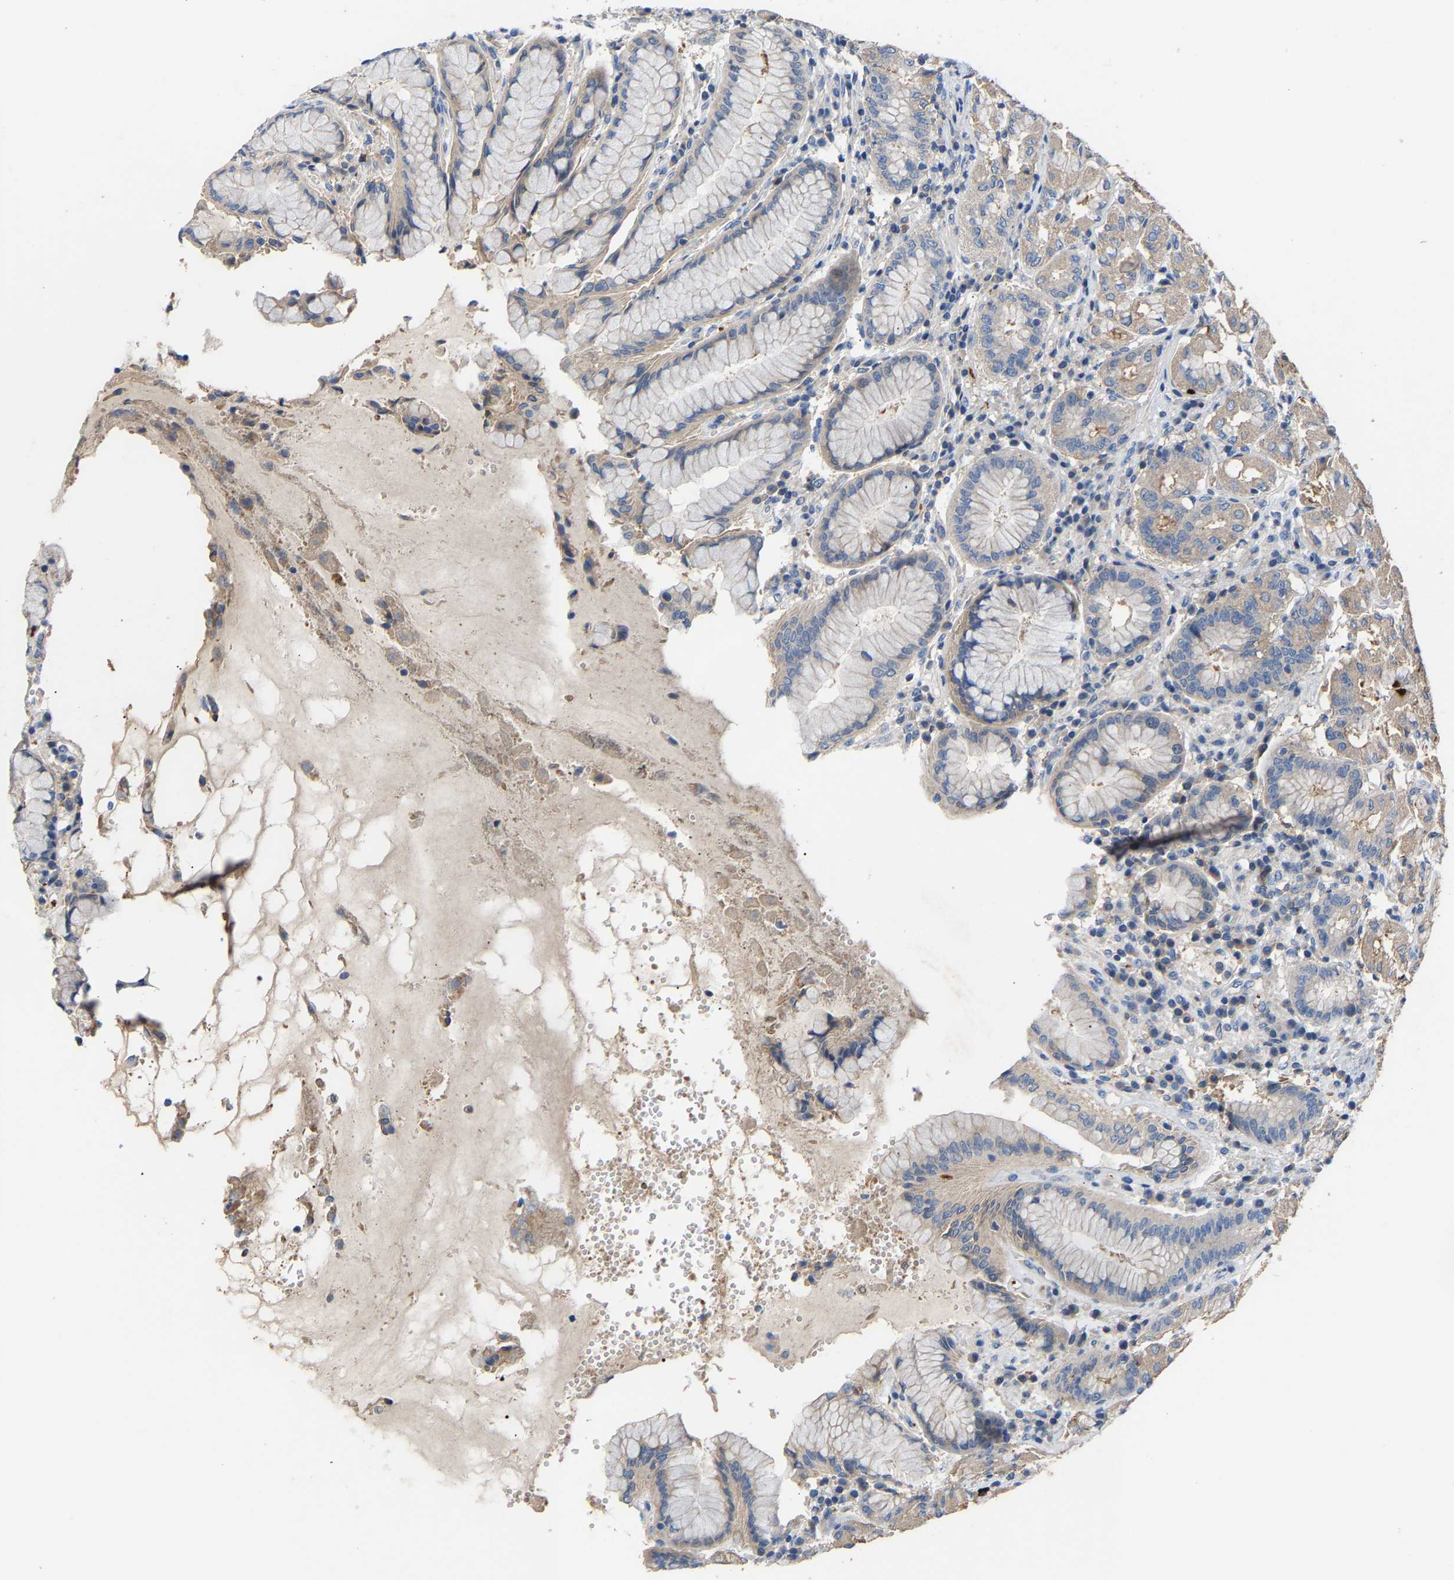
{"staining": {"intensity": "weak", "quantity": "25%-75%", "location": "cytoplasmic/membranous"}, "tissue": "stomach", "cell_type": "Glandular cells", "image_type": "normal", "snomed": [{"axis": "morphology", "description": "Normal tissue, NOS"}, {"axis": "topography", "description": "Stomach"}, {"axis": "topography", "description": "Stomach, lower"}], "caption": "High-power microscopy captured an immunohistochemistry image of unremarkable stomach, revealing weak cytoplasmic/membranous expression in approximately 25%-75% of glandular cells.", "gene": "CCDC171", "patient": {"sex": "female", "age": 56}}